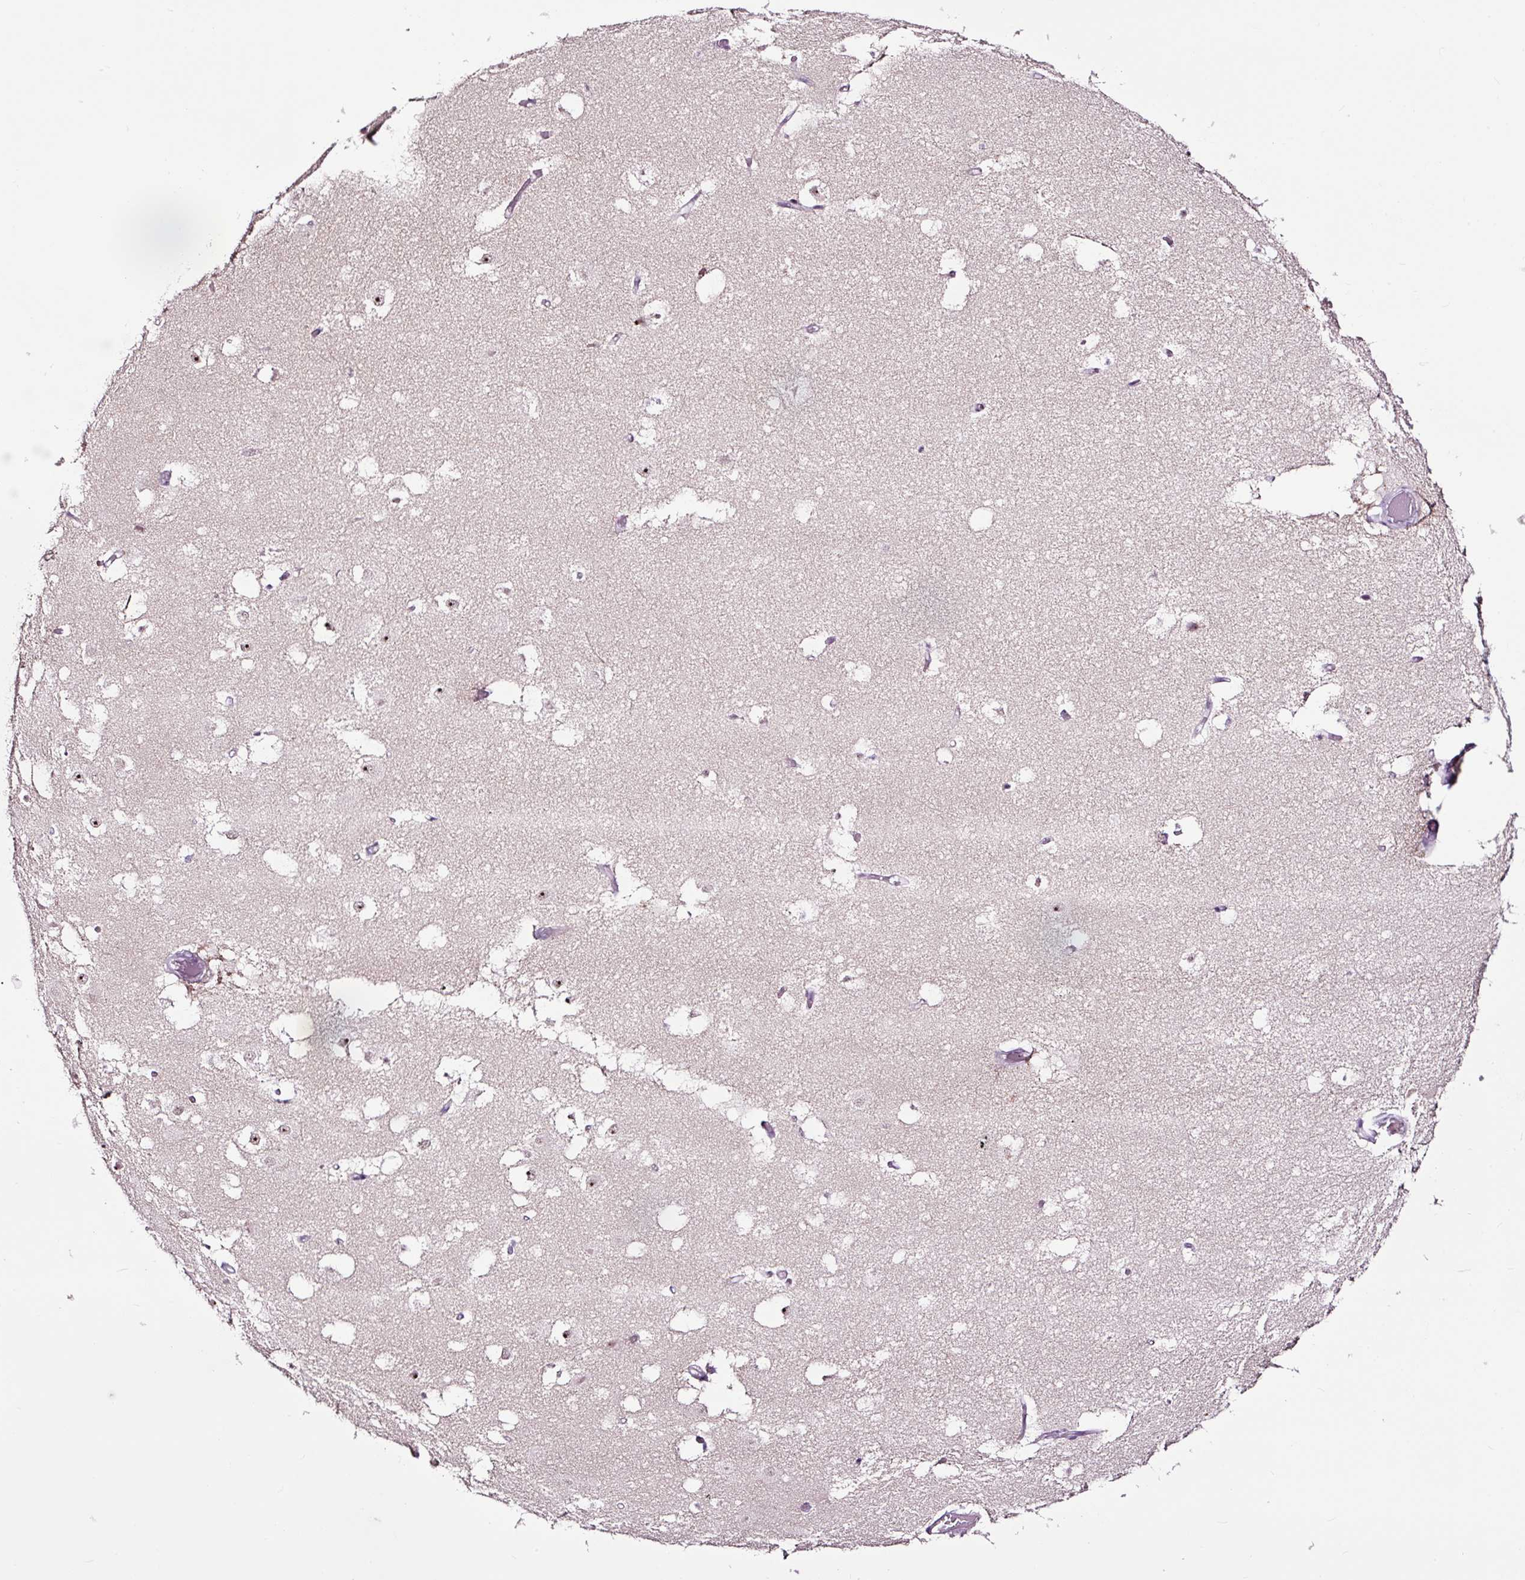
{"staining": {"intensity": "negative", "quantity": "none", "location": "none"}, "tissue": "hippocampus", "cell_type": "Glial cells", "image_type": "normal", "snomed": [{"axis": "morphology", "description": "Normal tissue, NOS"}, {"axis": "topography", "description": "Hippocampus"}], "caption": "High power microscopy micrograph of an IHC histopathology image of unremarkable hippocampus, revealing no significant staining in glial cells.", "gene": "NOM1", "patient": {"sex": "female", "age": 52}}